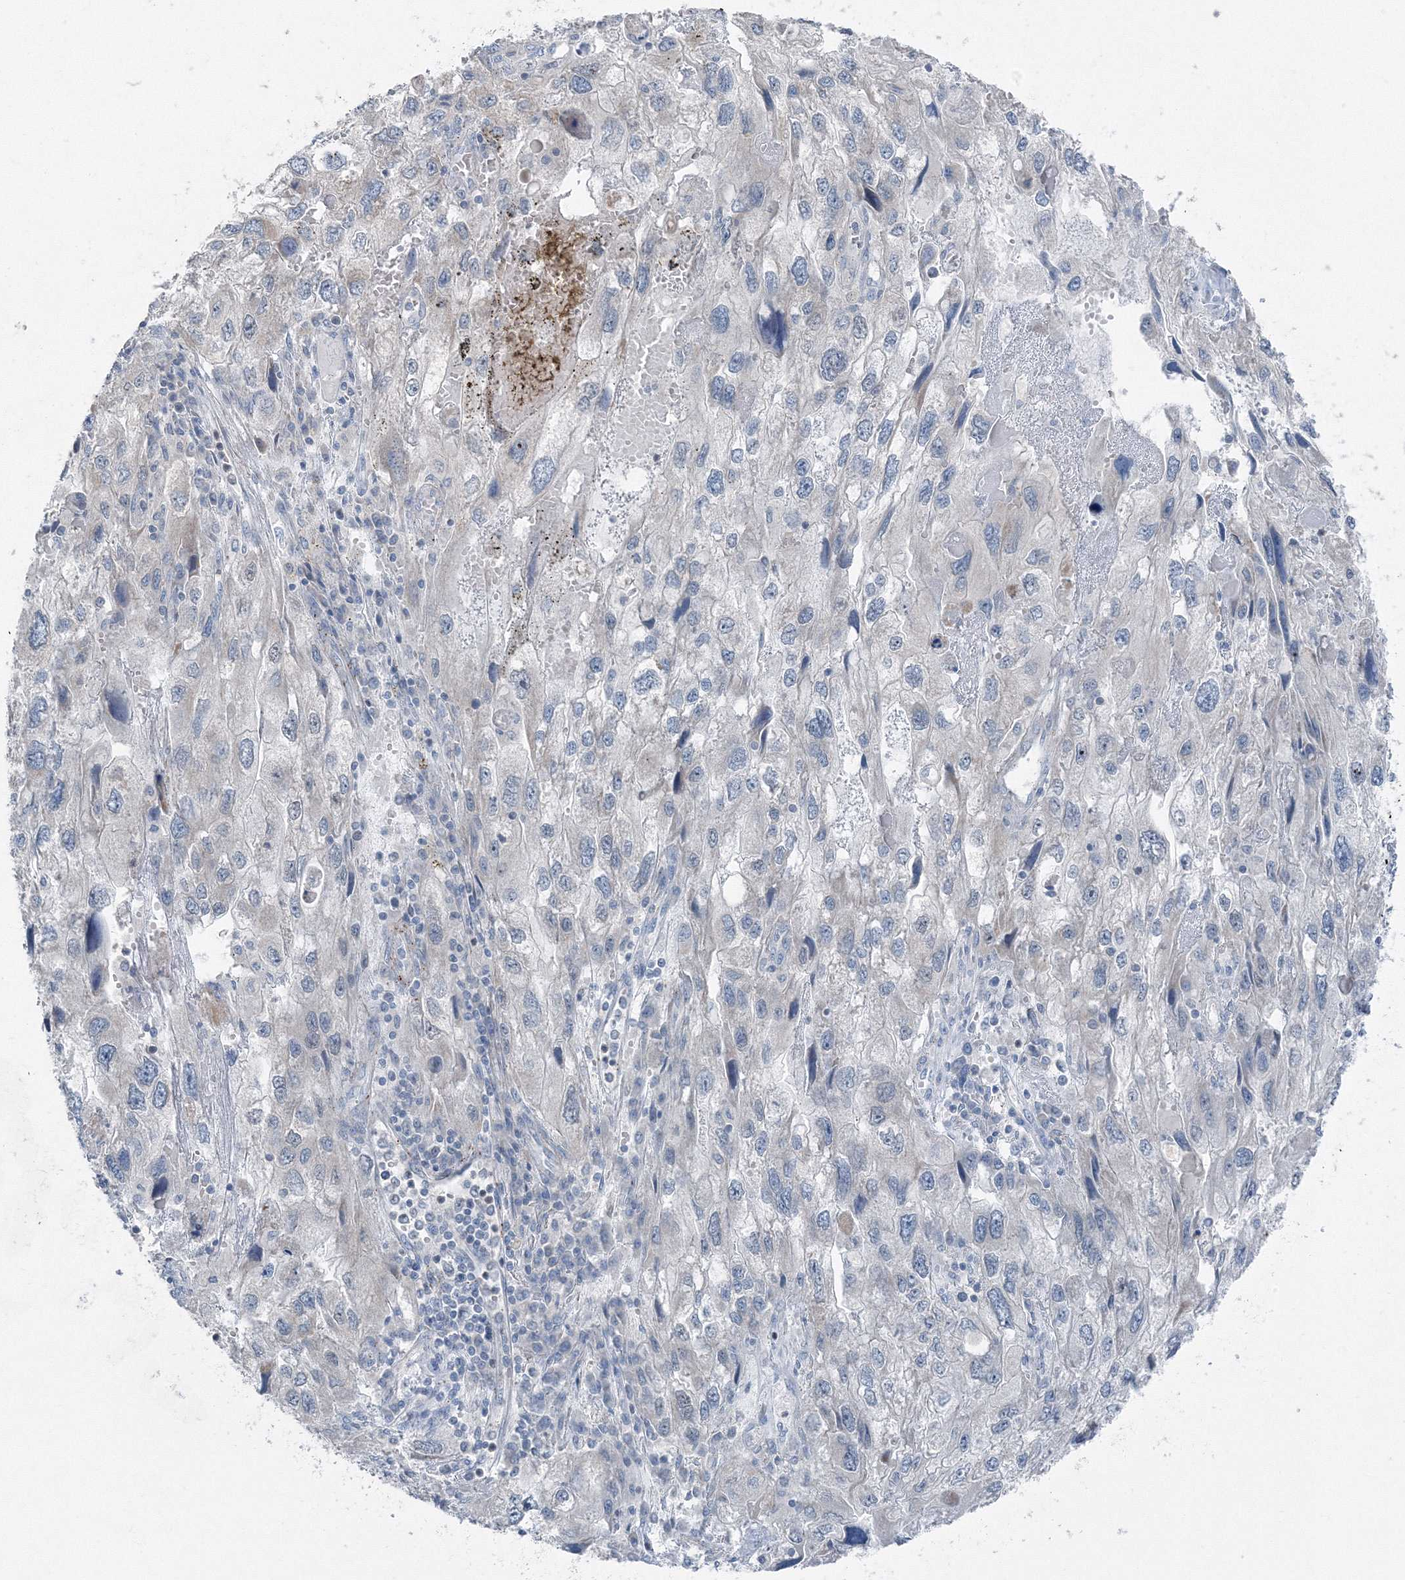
{"staining": {"intensity": "negative", "quantity": "none", "location": "none"}, "tissue": "endometrial cancer", "cell_type": "Tumor cells", "image_type": "cancer", "snomed": [{"axis": "morphology", "description": "Adenocarcinoma, NOS"}, {"axis": "topography", "description": "Endometrium"}], "caption": "Tumor cells are negative for protein expression in human endometrial adenocarcinoma.", "gene": "AASDH", "patient": {"sex": "female", "age": 49}}